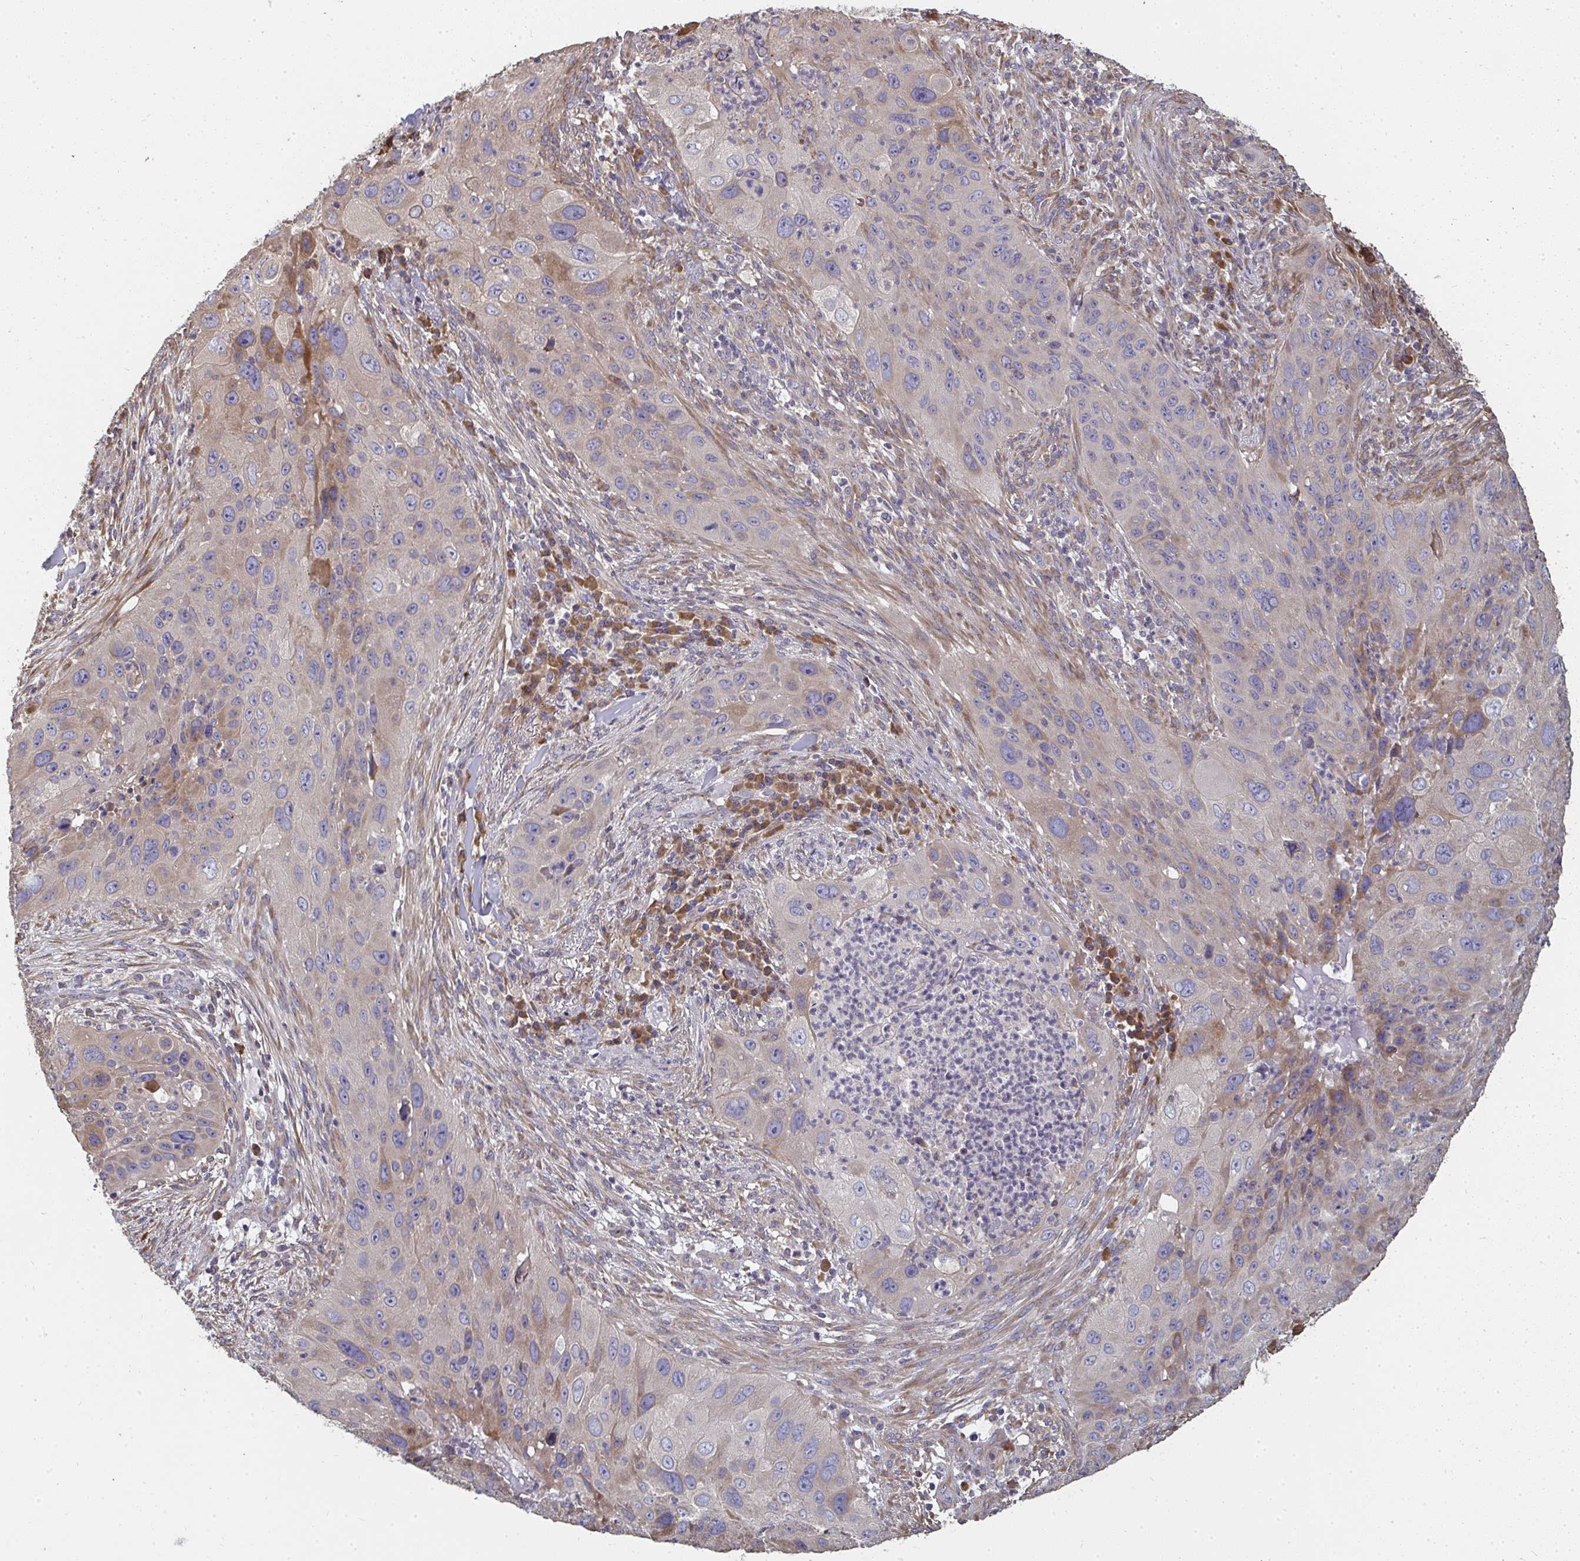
{"staining": {"intensity": "moderate", "quantity": "<25%", "location": "cytoplasmic/membranous"}, "tissue": "lung cancer", "cell_type": "Tumor cells", "image_type": "cancer", "snomed": [{"axis": "morphology", "description": "Squamous cell carcinoma, NOS"}, {"axis": "topography", "description": "Lung"}], "caption": "This is an image of immunohistochemistry staining of squamous cell carcinoma (lung), which shows moderate staining in the cytoplasmic/membranous of tumor cells.", "gene": "ZFYVE28", "patient": {"sex": "male", "age": 63}}